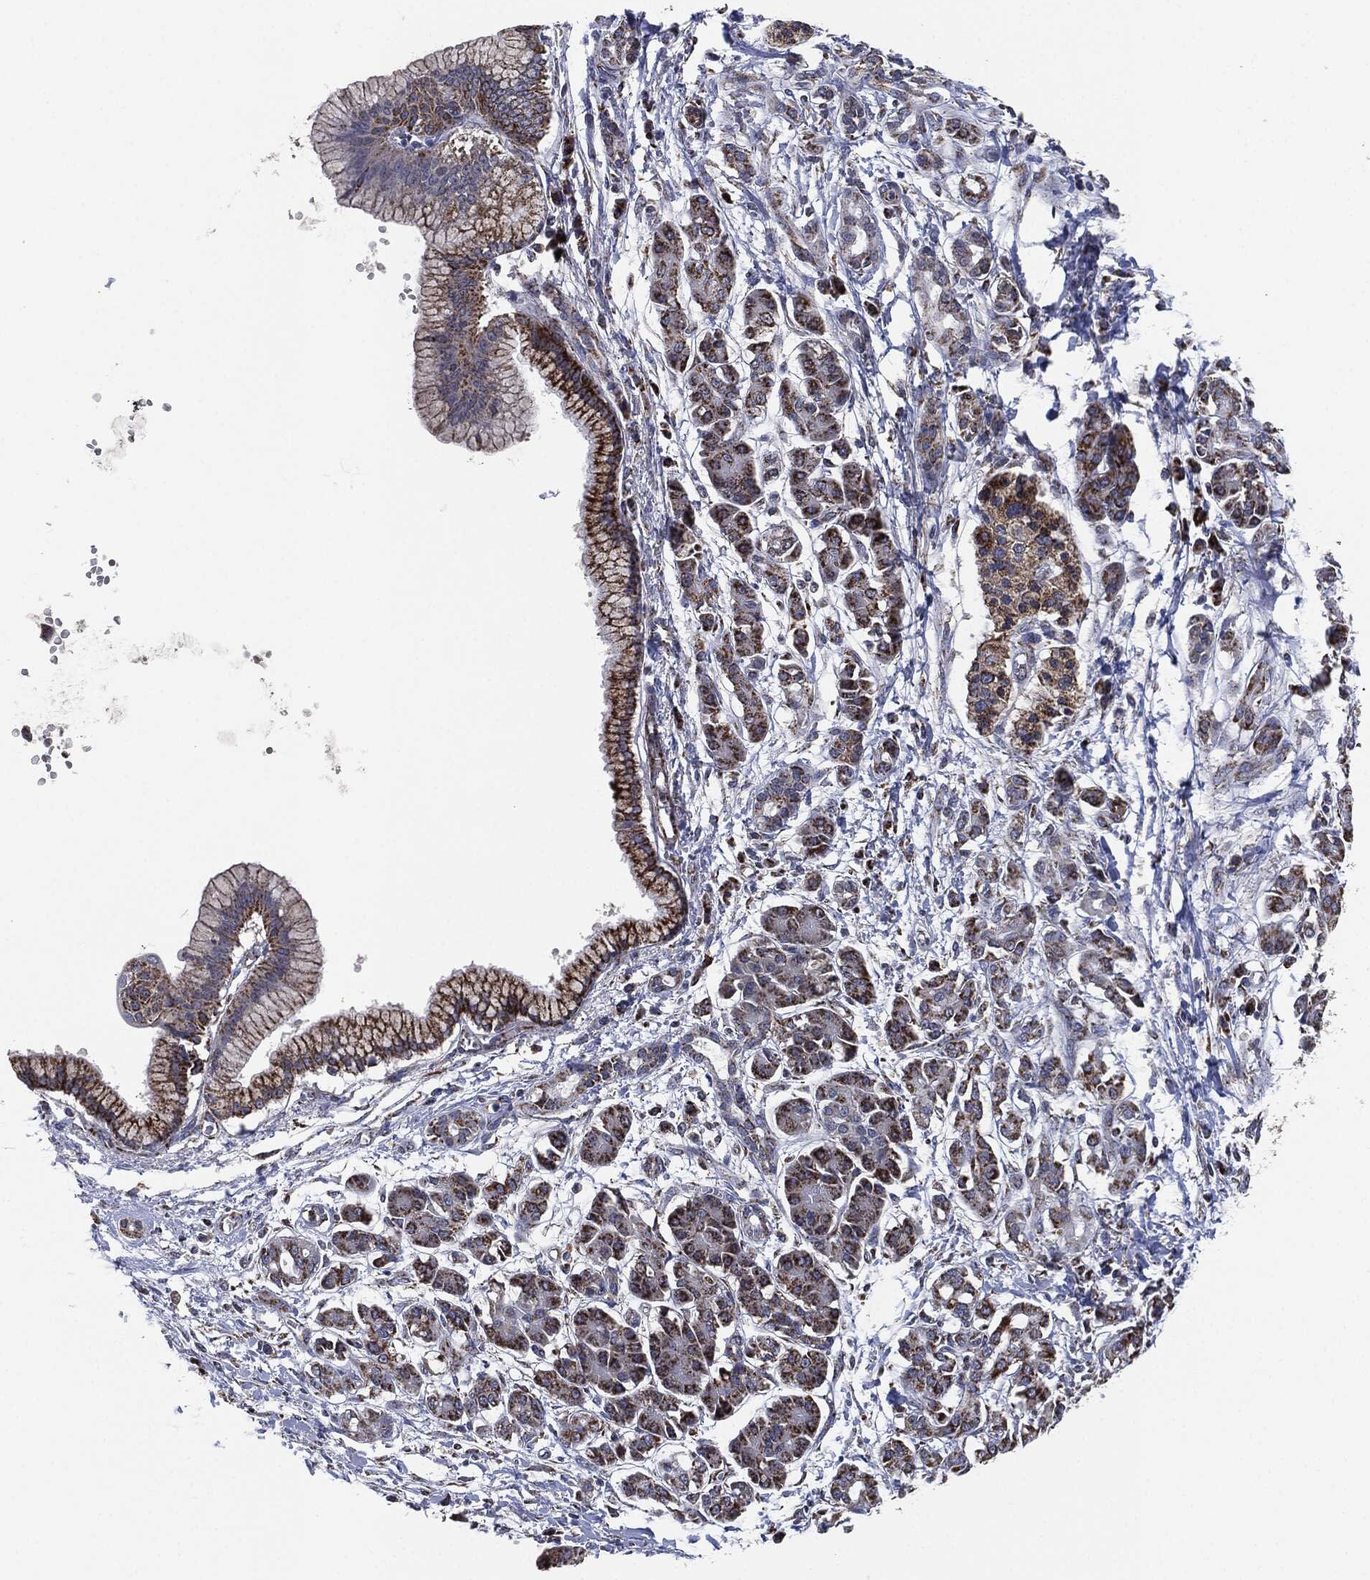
{"staining": {"intensity": "strong", "quantity": ">75%", "location": "cytoplasmic/membranous"}, "tissue": "pancreatic cancer", "cell_type": "Tumor cells", "image_type": "cancer", "snomed": [{"axis": "morphology", "description": "Adenocarcinoma, NOS"}, {"axis": "topography", "description": "Pancreas"}], "caption": "Pancreatic adenocarcinoma stained with a protein marker displays strong staining in tumor cells.", "gene": "NDUFV2", "patient": {"sex": "male", "age": 72}}